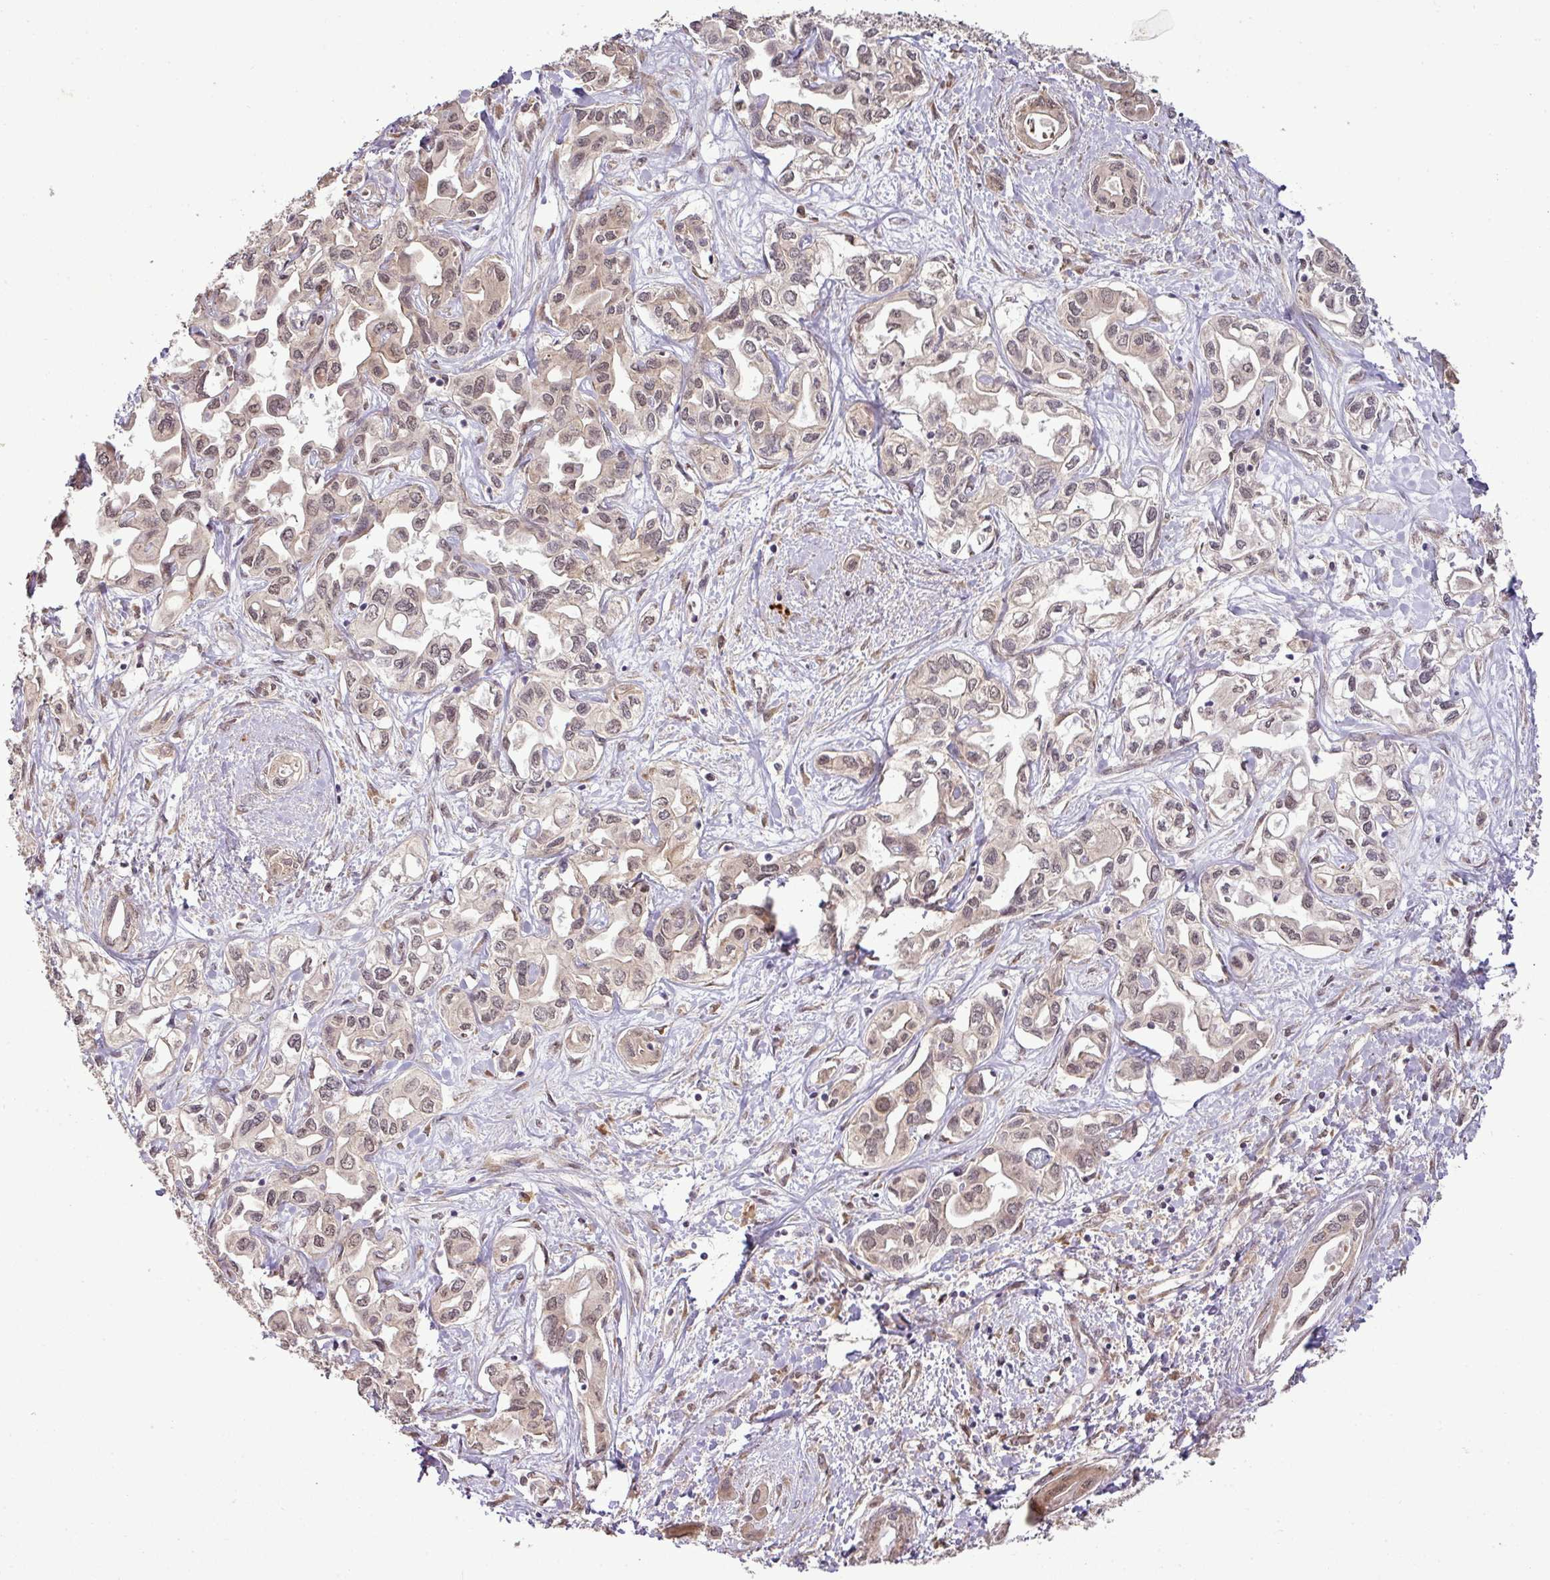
{"staining": {"intensity": "weak", "quantity": ">75%", "location": "nuclear"}, "tissue": "liver cancer", "cell_type": "Tumor cells", "image_type": "cancer", "snomed": [{"axis": "morphology", "description": "Cholangiocarcinoma"}, {"axis": "topography", "description": "Liver"}], "caption": "Immunohistochemistry micrograph of human cholangiocarcinoma (liver) stained for a protein (brown), which reveals low levels of weak nuclear expression in approximately >75% of tumor cells.", "gene": "DNAAF4", "patient": {"sex": "female", "age": 64}}